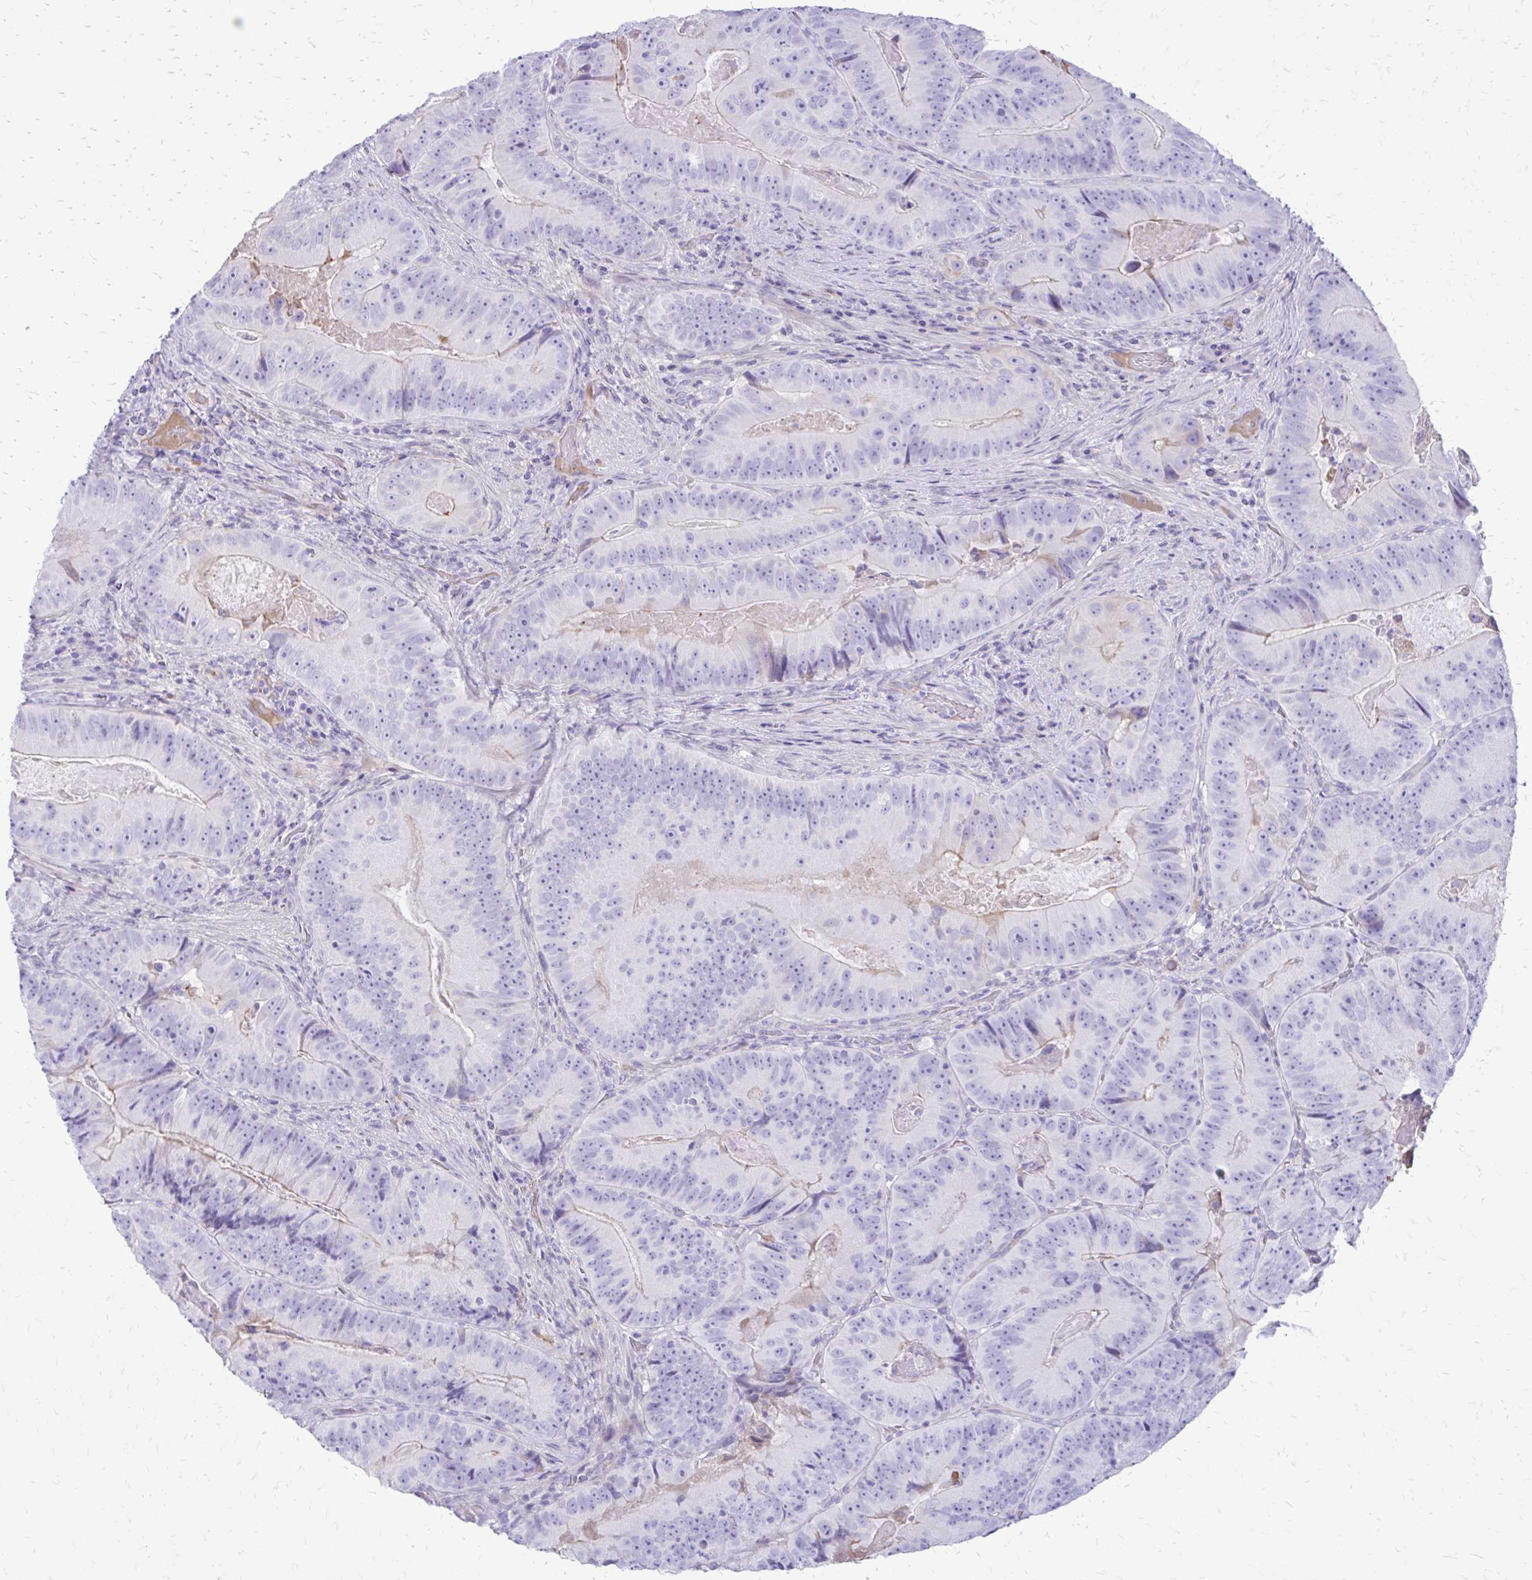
{"staining": {"intensity": "negative", "quantity": "none", "location": "none"}, "tissue": "colorectal cancer", "cell_type": "Tumor cells", "image_type": "cancer", "snomed": [{"axis": "morphology", "description": "Adenocarcinoma, NOS"}, {"axis": "topography", "description": "Colon"}], "caption": "An image of adenocarcinoma (colorectal) stained for a protein exhibits no brown staining in tumor cells.", "gene": "SIGLEC11", "patient": {"sex": "female", "age": 86}}